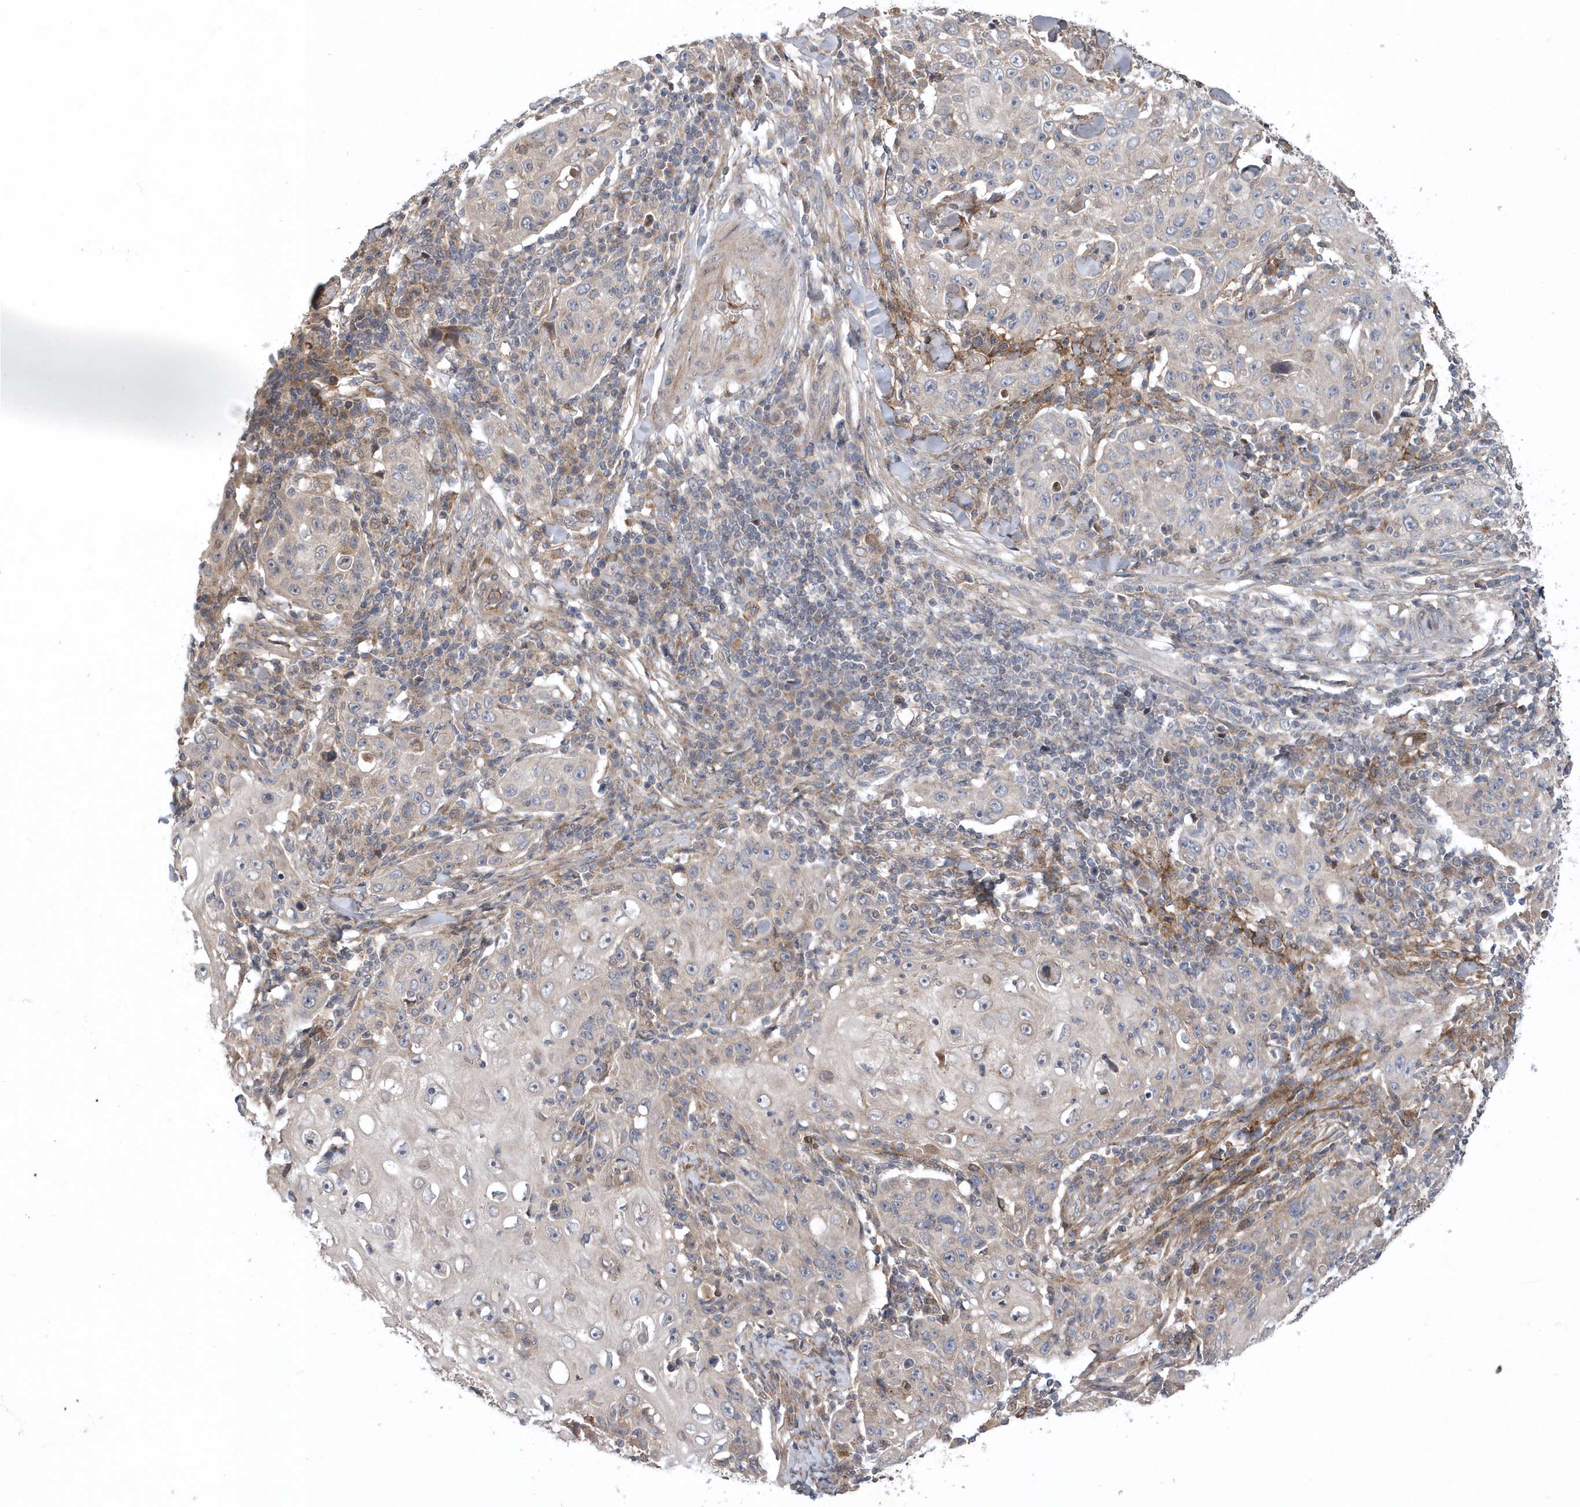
{"staining": {"intensity": "negative", "quantity": "none", "location": "none"}, "tissue": "skin cancer", "cell_type": "Tumor cells", "image_type": "cancer", "snomed": [{"axis": "morphology", "description": "Squamous cell carcinoma, NOS"}, {"axis": "topography", "description": "Skin"}], "caption": "Immunohistochemistry (IHC) of human skin cancer (squamous cell carcinoma) reveals no expression in tumor cells. (DAB IHC visualized using brightfield microscopy, high magnification).", "gene": "HMGCS1", "patient": {"sex": "female", "age": 88}}